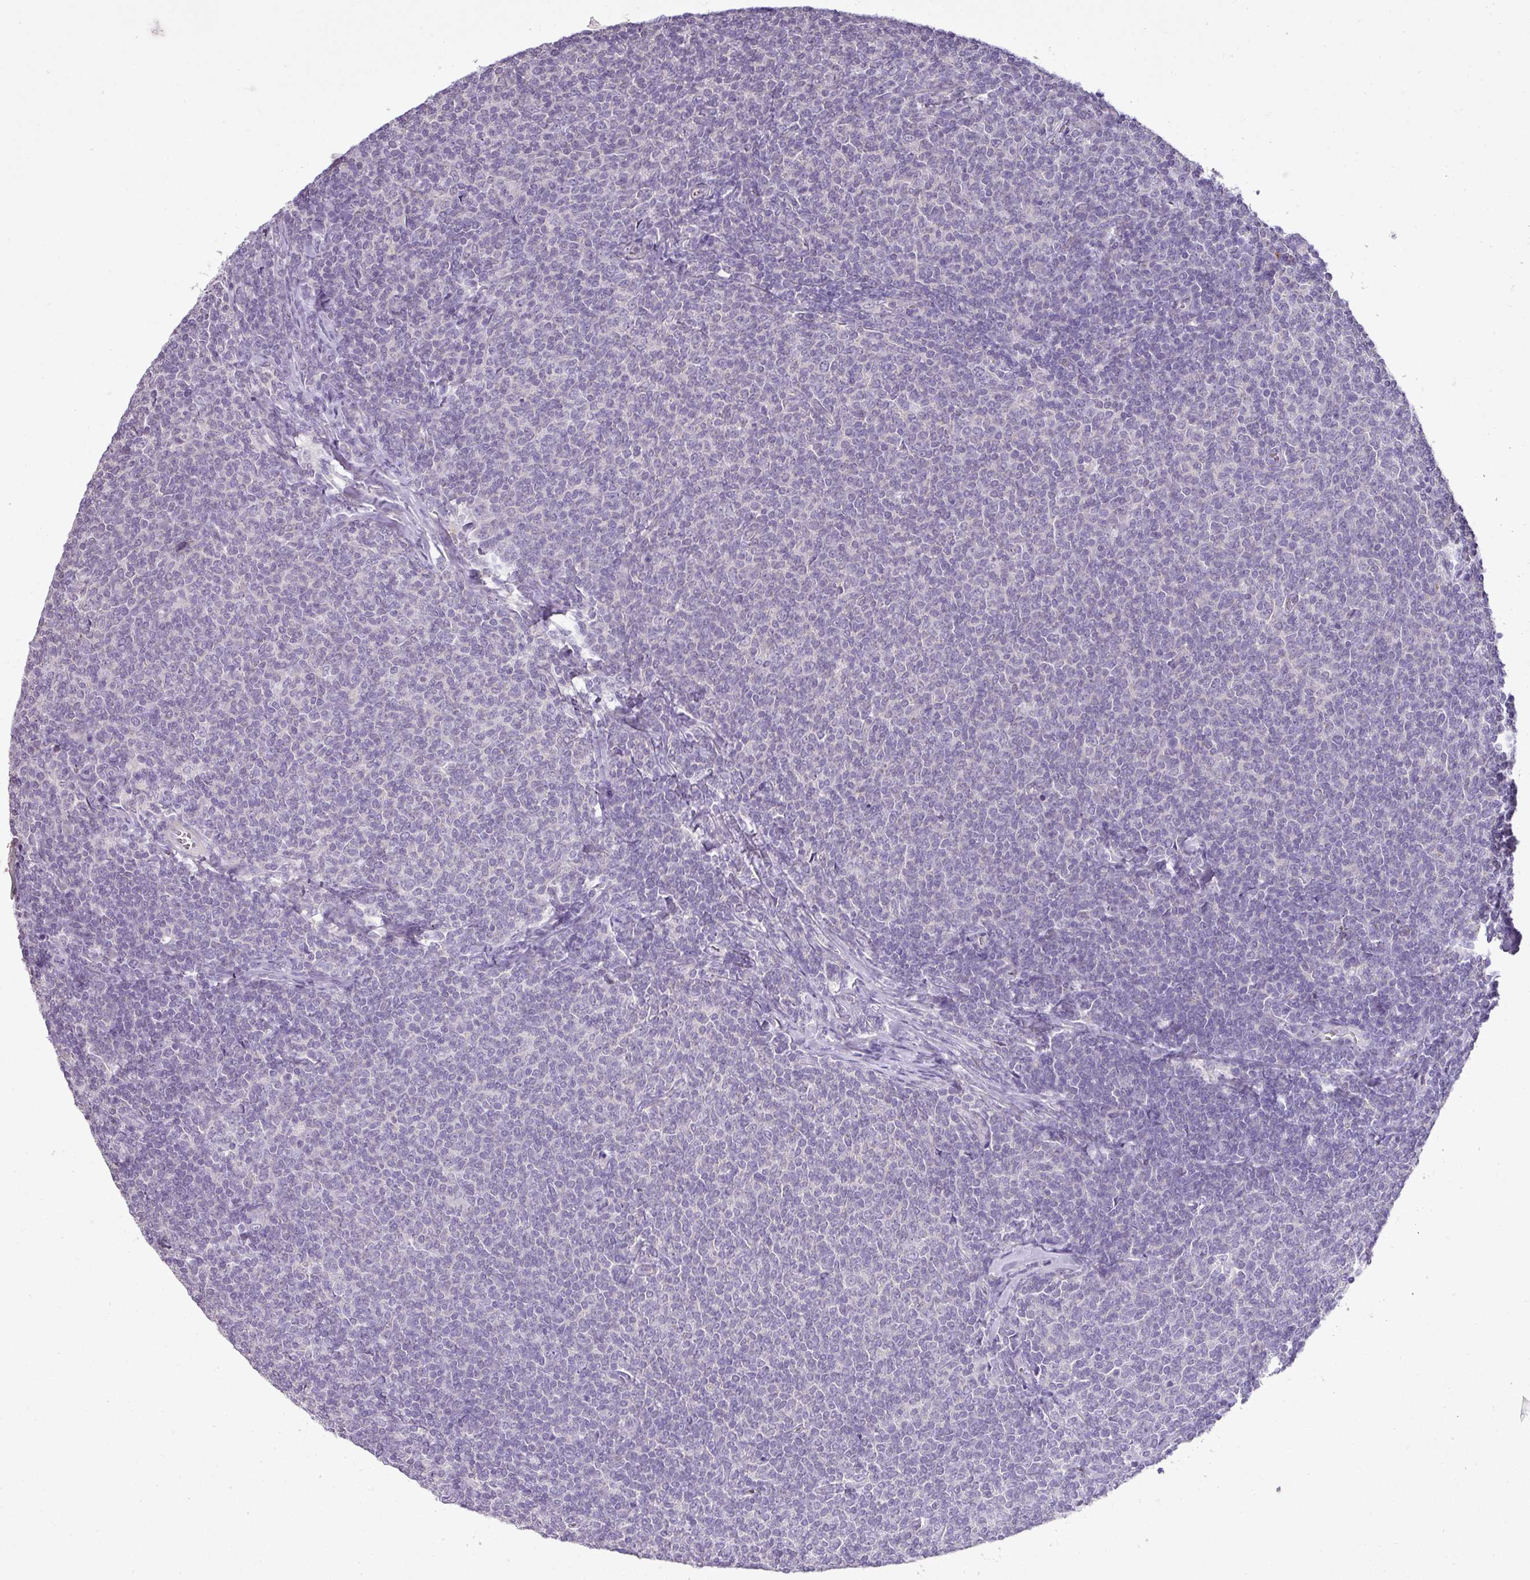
{"staining": {"intensity": "negative", "quantity": "none", "location": "none"}, "tissue": "lymphoma", "cell_type": "Tumor cells", "image_type": "cancer", "snomed": [{"axis": "morphology", "description": "Malignant lymphoma, non-Hodgkin's type, Low grade"}, {"axis": "topography", "description": "Lymph node"}], "caption": "Human malignant lymphoma, non-Hodgkin's type (low-grade) stained for a protein using IHC reveals no positivity in tumor cells.", "gene": "BRINP2", "patient": {"sex": "male", "age": 52}}